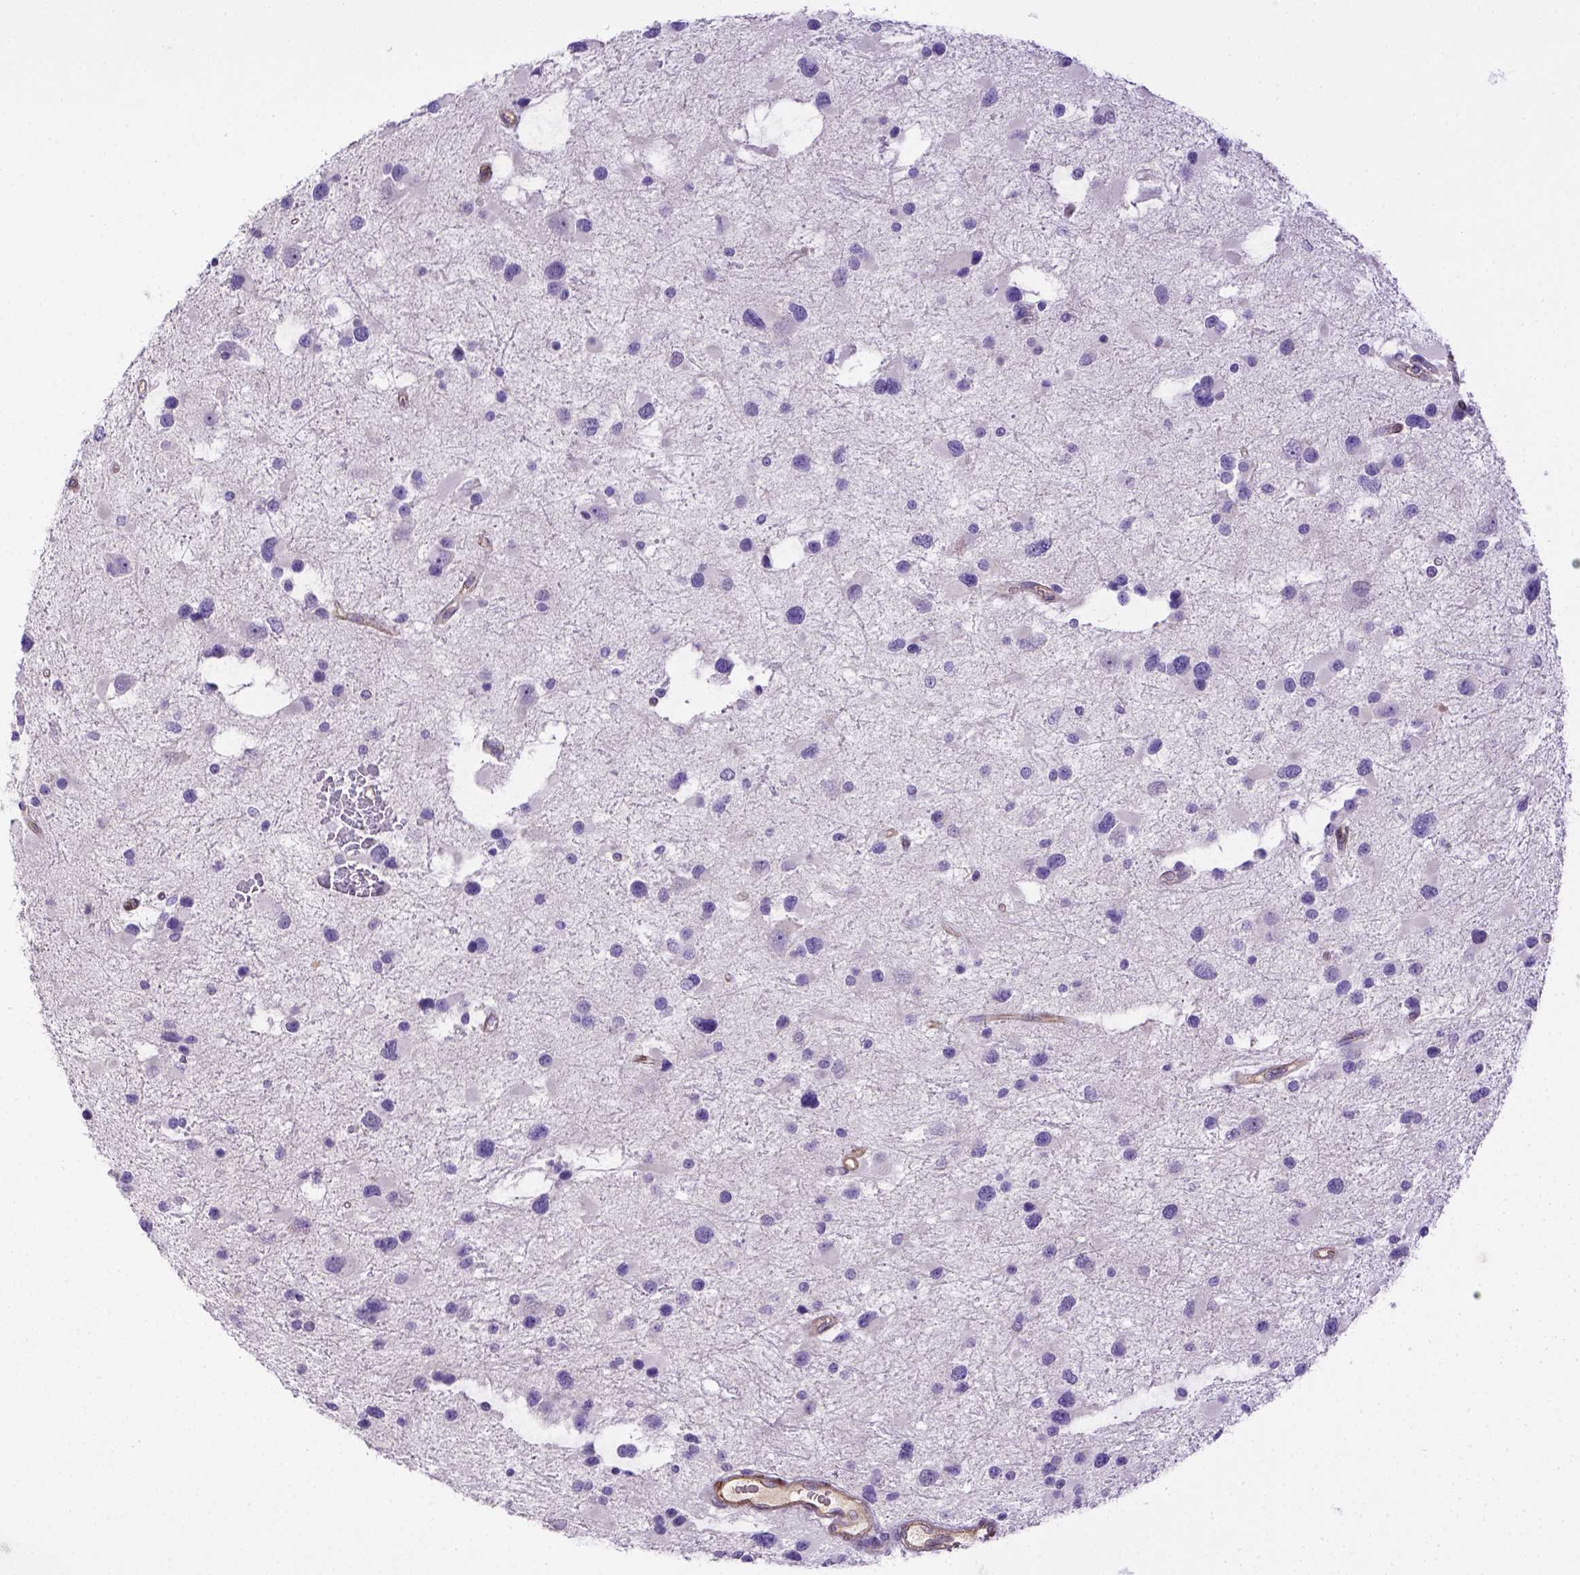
{"staining": {"intensity": "negative", "quantity": "none", "location": "none"}, "tissue": "glioma", "cell_type": "Tumor cells", "image_type": "cancer", "snomed": [{"axis": "morphology", "description": "Glioma, malignant, Low grade"}, {"axis": "topography", "description": "Brain"}], "caption": "IHC of human malignant low-grade glioma shows no staining in tumor cells. (DAB immunohistochemistry (IHC) with hematoxylin counter stain).", "gene": "BTN1A1", "patient": {"sex": "female", "age": 32}}